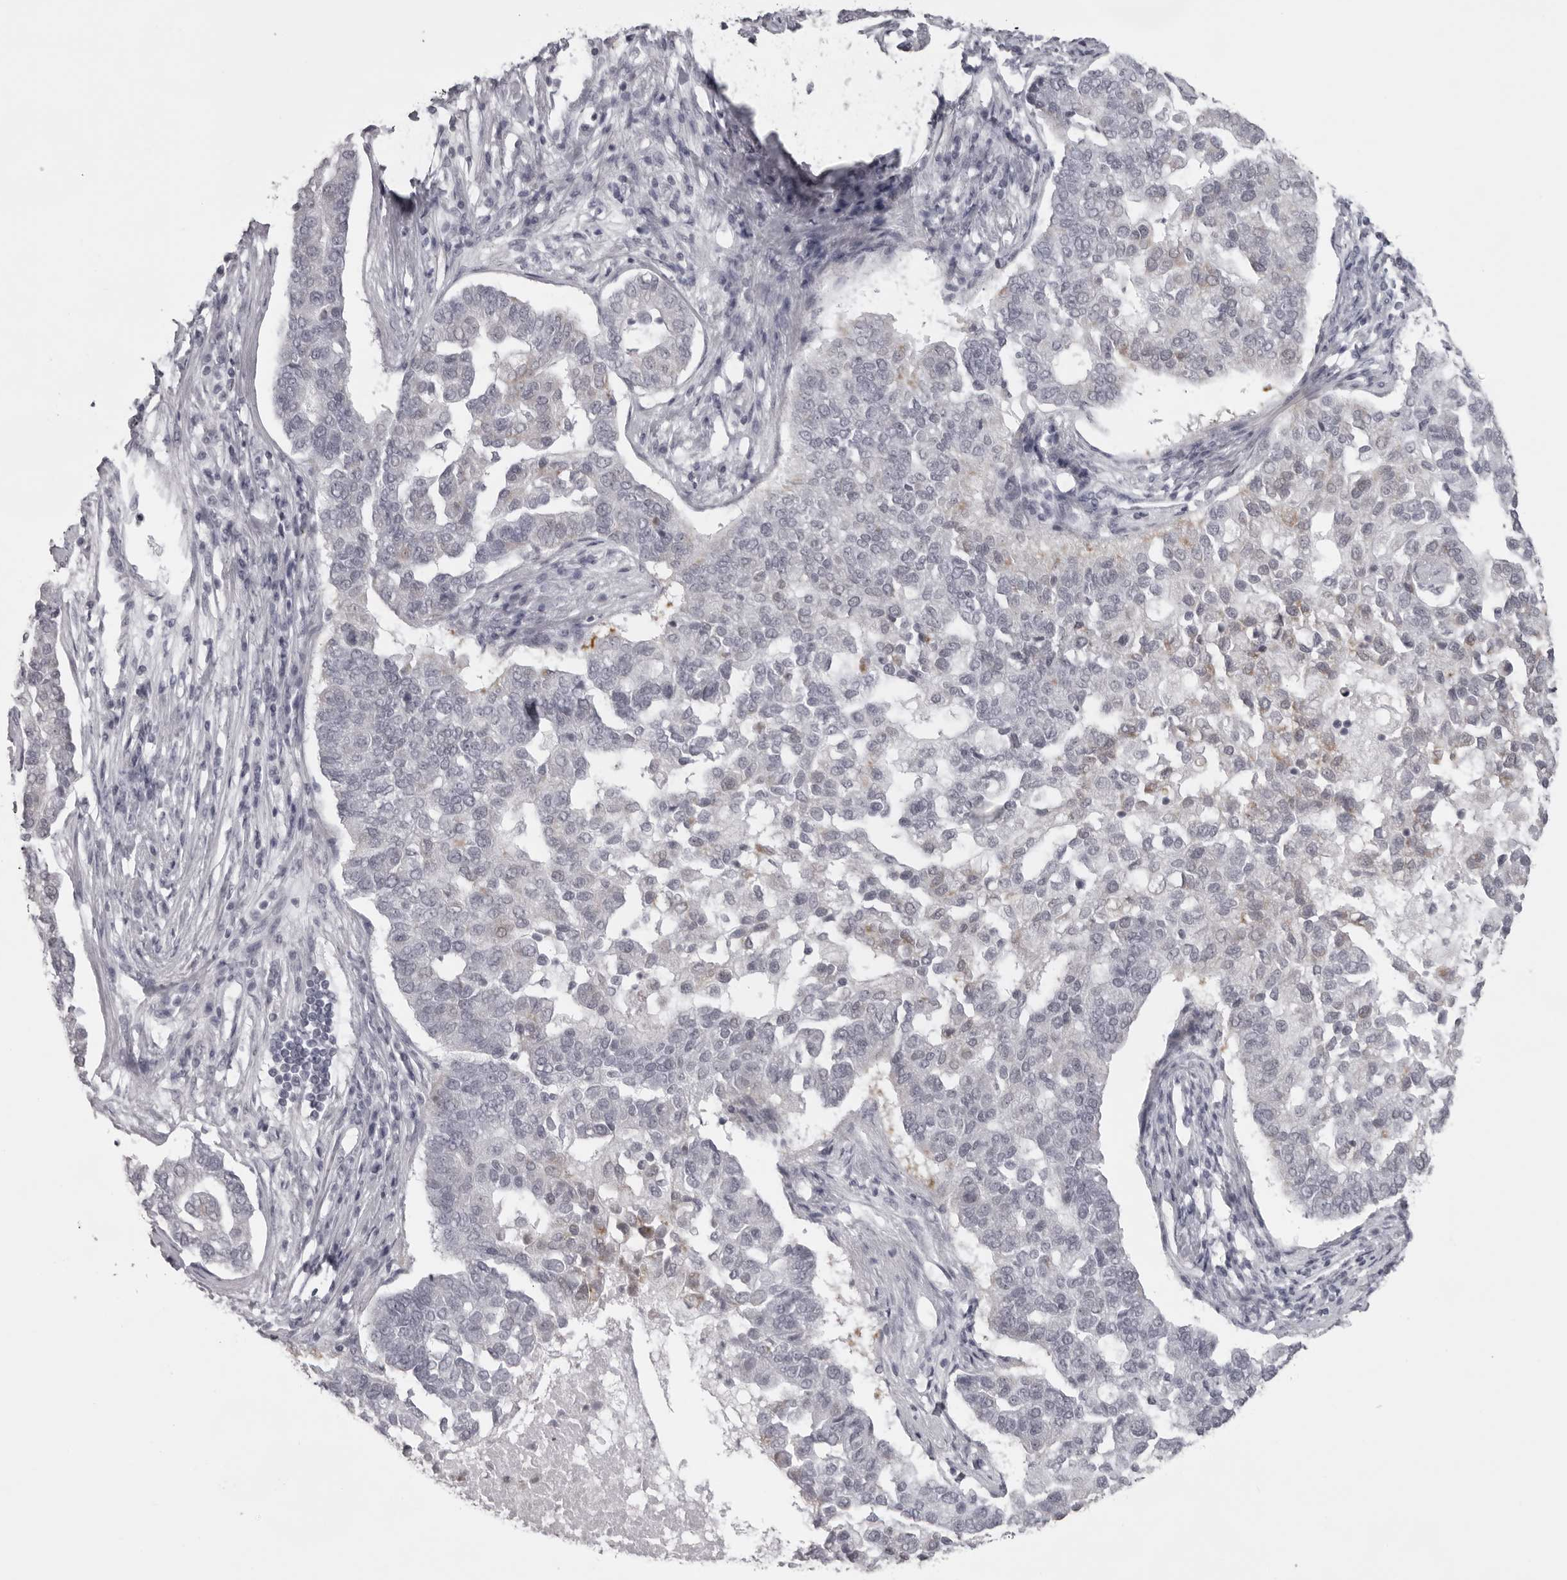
{"staining": {"intensity": "weak", "quantity": "<25%", "location": "cytoplasmic/membranous"}, "tissue": "pancreatic cancer", "cell_type": "Tumor cells", "image_type": "cancer", "snomed": [{"axis": "morphology", "description": "Adenocarcinoma, NOS"}, {"axis": "topography", "description": "Pancreas"}], "caption": "DAB immunohistochemical staining of adenocarcinoma (pancreatic) shows no significant positivity in tumor cells. Brightfield microscopy of IHC stained with DAB (3,3'-diaminobenzidine) (brown) and hematoxylin (blue), captured at high magnification.", "gene": "NUDT18", "patient": {"sex": "female", "age": 61}}